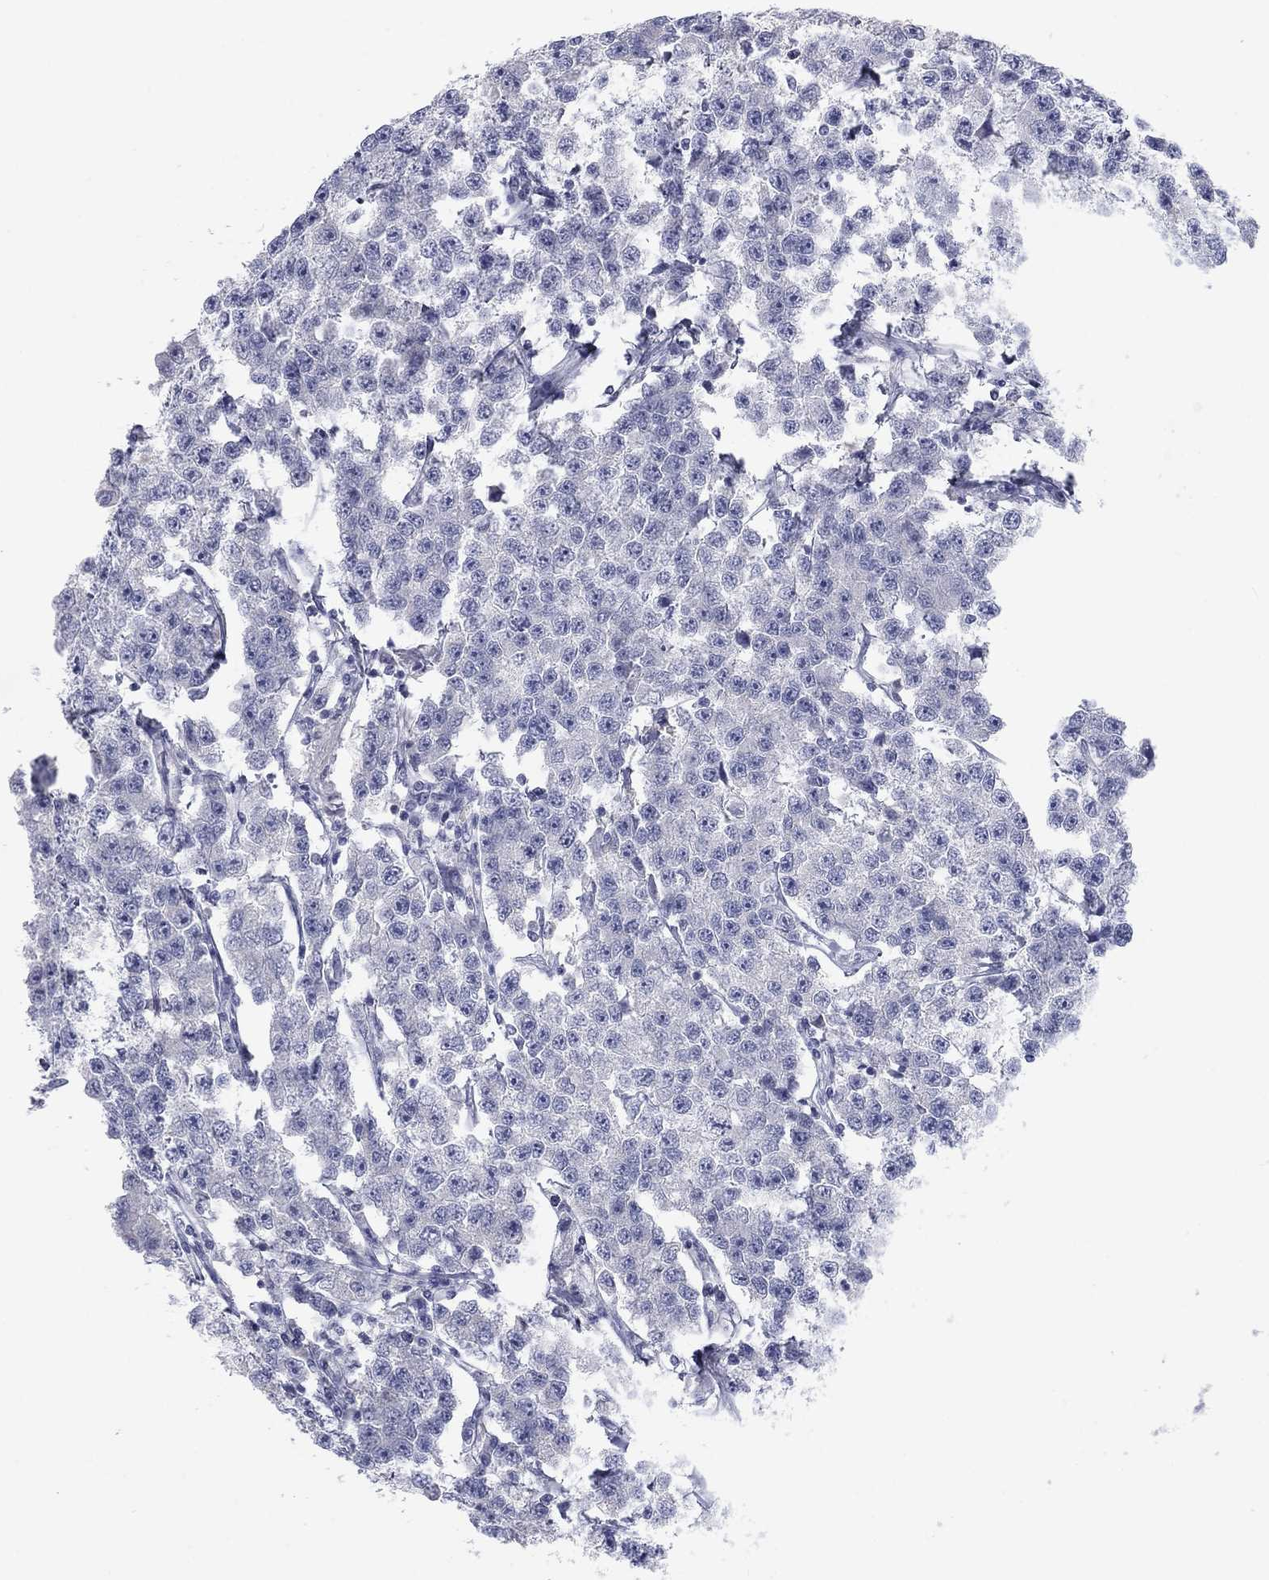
{"staining": {"intensity": "negative", "quantity": "none", "location": "none"}, "tissue": "testis cancer", "cell_type": "Tumor cells", "image_type": "cancer", "snomed": [{"axis": "morphology", "description": "Seminoma, NOS"}, {"axis": "topography", "description": "Testis"}], "caption": "There is no significant positivity in tumor cells of testis cancer. (DAB immunohistochemistry with hematoxylin counter stain).", "gene": "CALB1", "patient": {"sex": "male", "age": 59}}